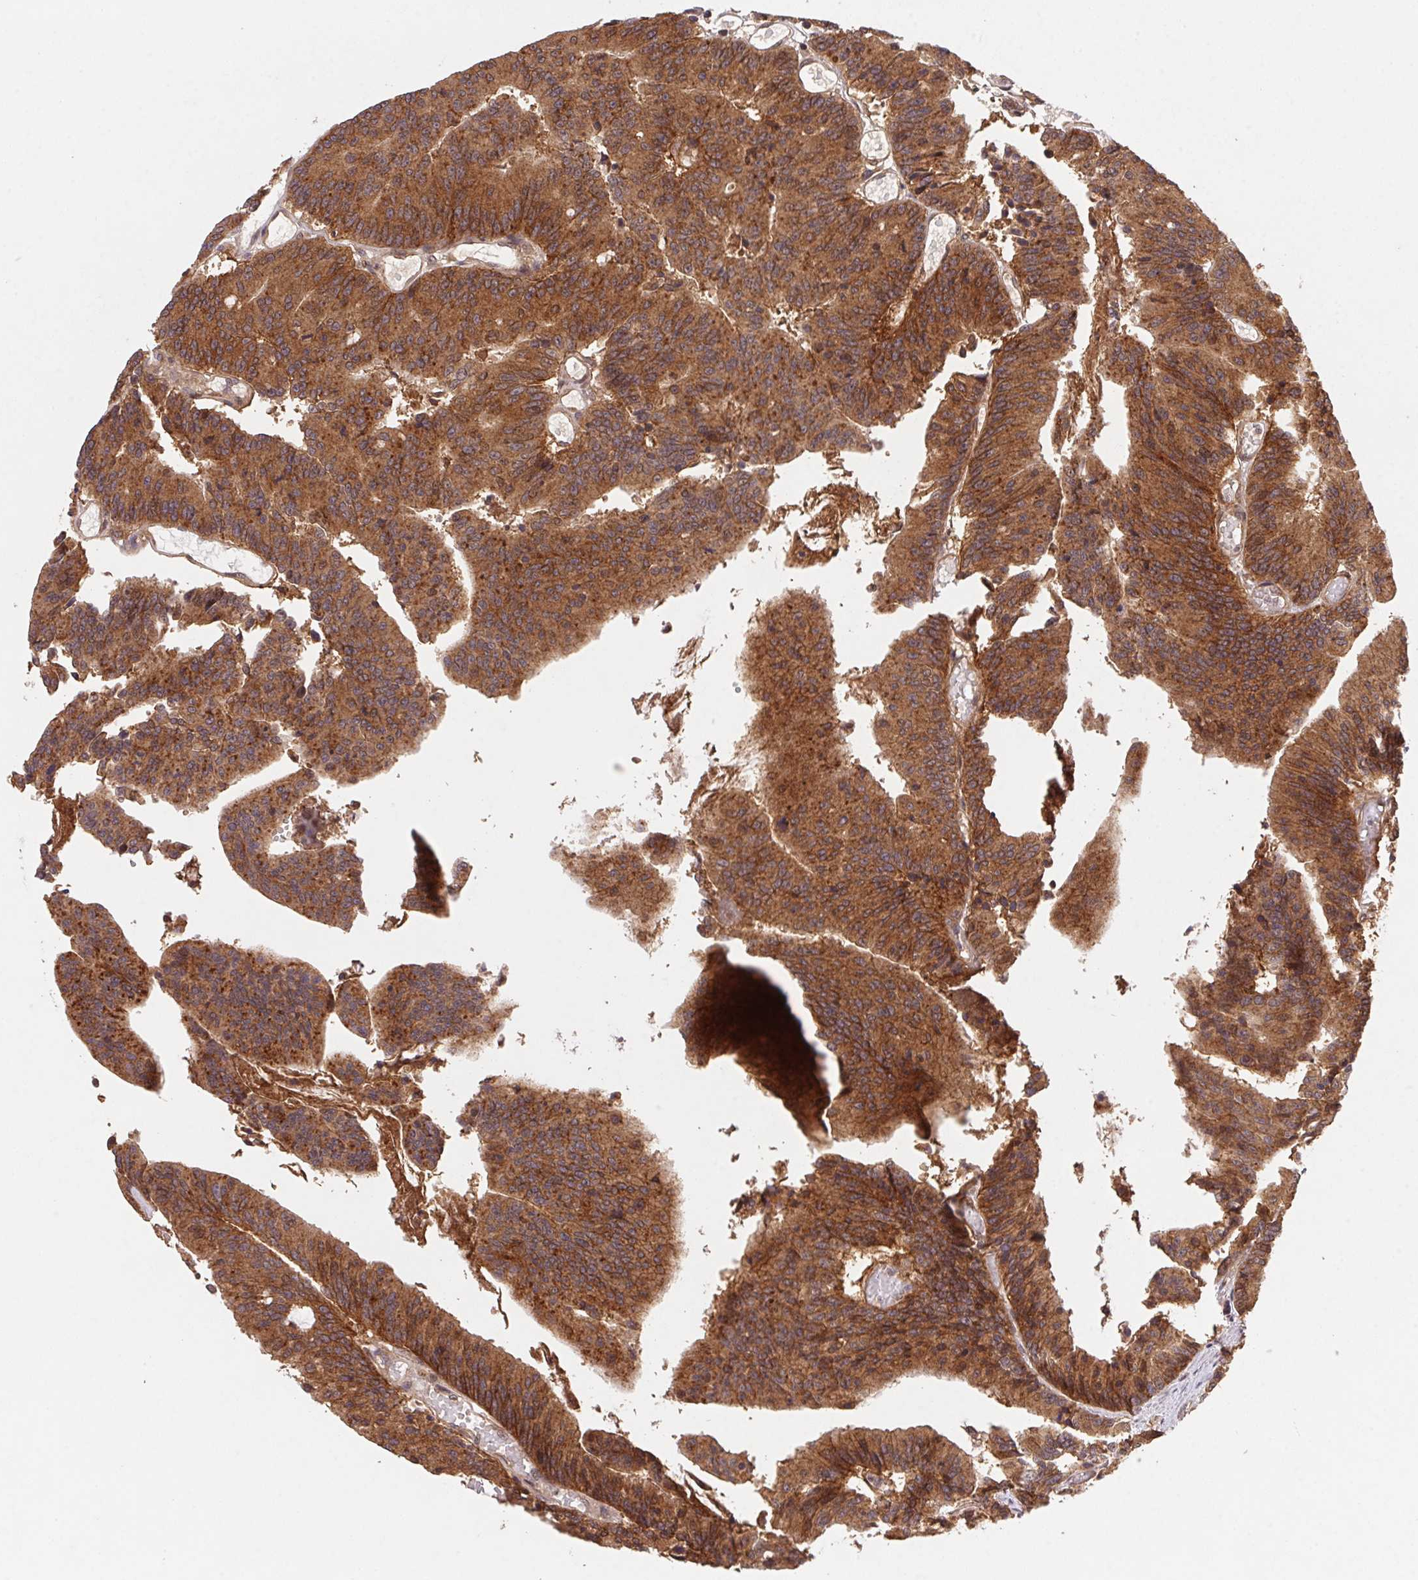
{"staining": {"intensity": "moderate", "quantity": ">75%", "location": "cytoplasmic/membranous"}, "tissue": "colorectal cancer", "cell_type": "Tumor cells", "image_type": "cancer", "snomed": [{"axis": "morphology", "description": "Adenocarcinoma, NOS"}, {"axis": "topography", "description": "Colon"}], "caption": "IHC of adenocarcinoma (colorectal) exhibits medium levels of moderate cytoplasmic/membranous expression in approximately >75% of tumor cells. (DAB (3,3'-diaminobenzidine) IHC, brown staining for protein, blue staining for nuclei).", "gene": "SLC52A2", "patient": {"sex": "female", "age": 78}}